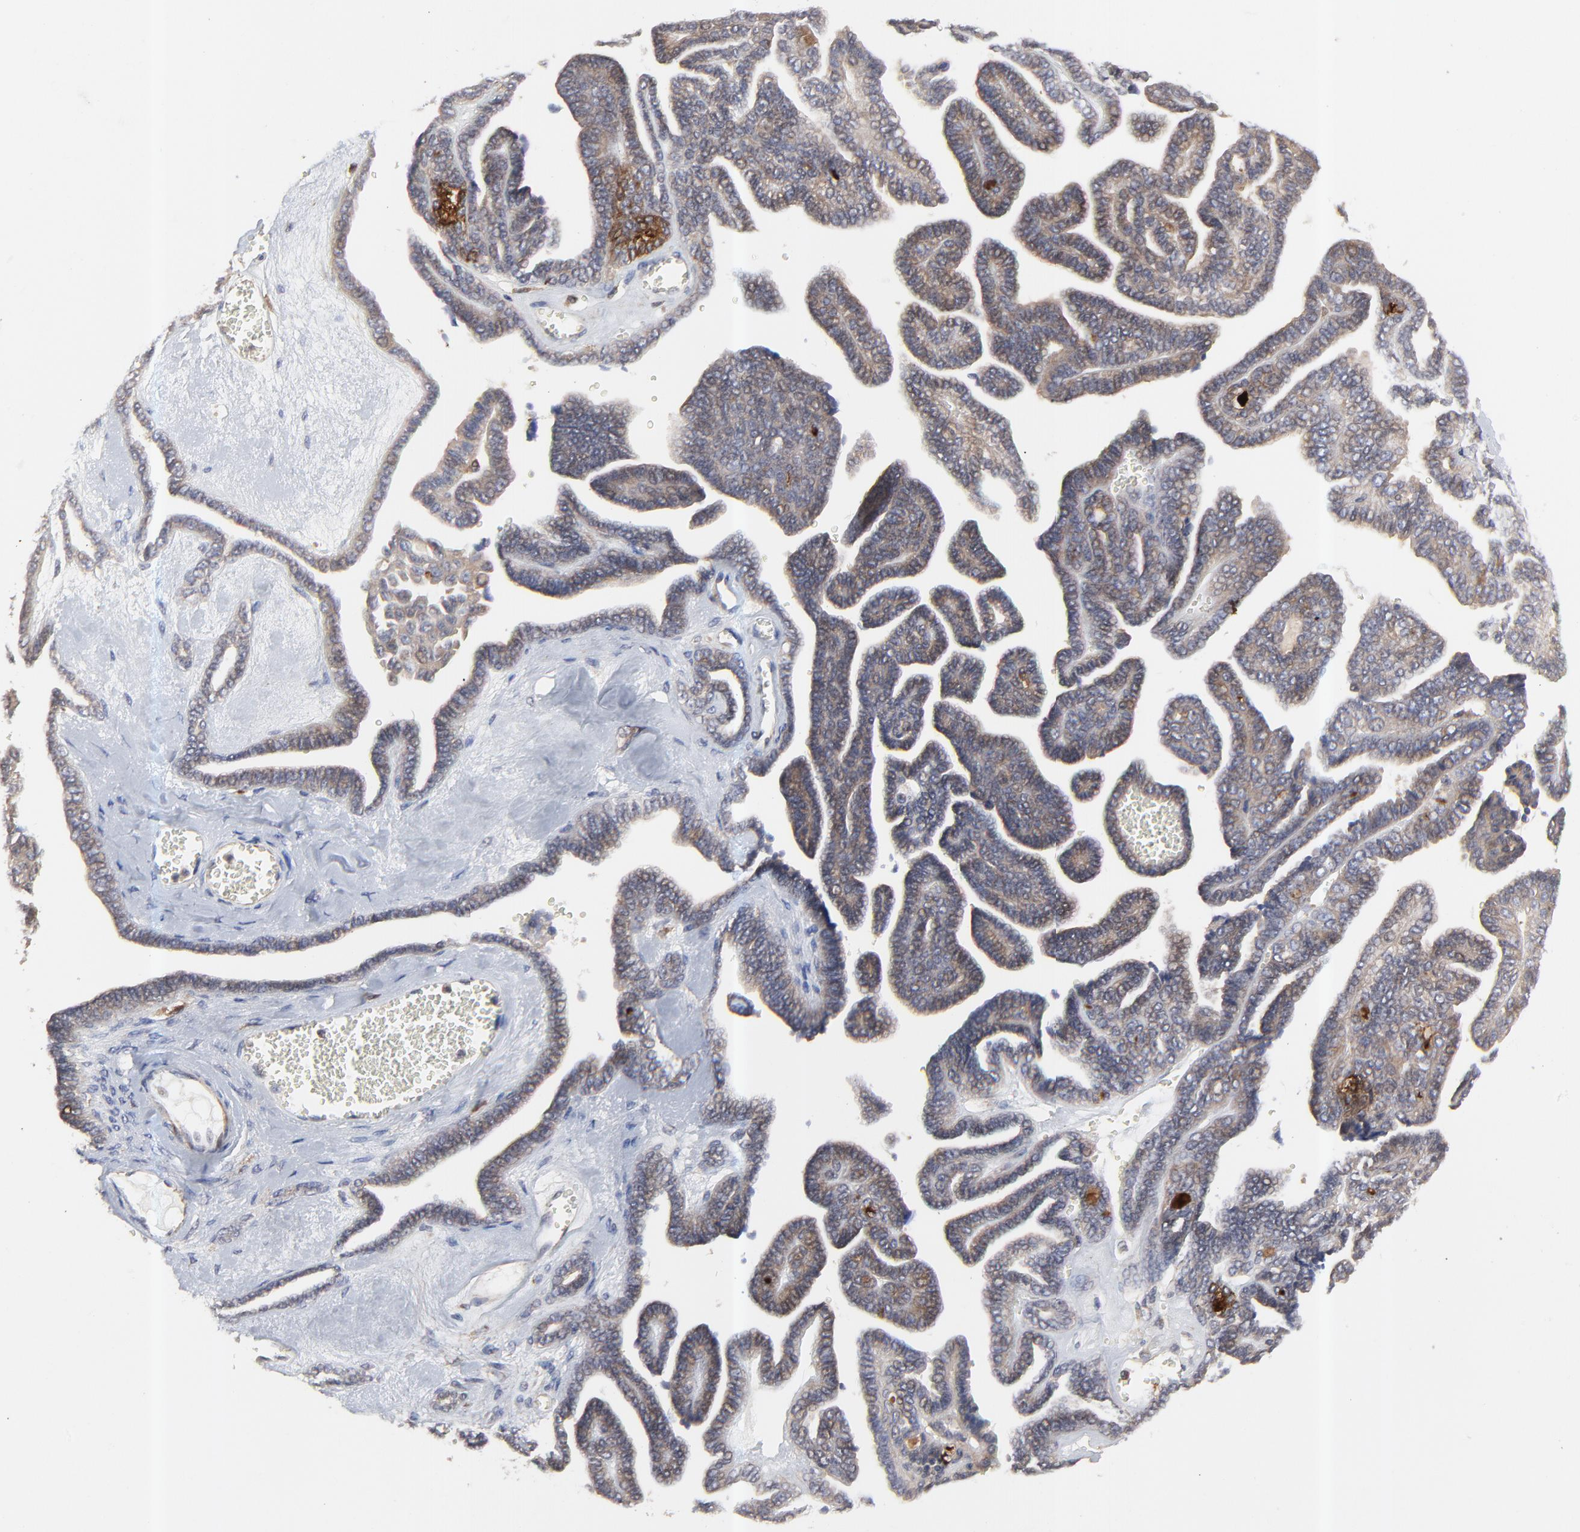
{"staining": {"intensity": "moderate", "quantity": ">75%", "location": "cytoplasmic/membranous"}, "tissue": "ovarian cancer", "cell_type": "Tumor cells", "image_type": "cancer", "snomed": [{"axis": "morphology", "description": "Cystadenocarcinoma, serous, NOS"}, {"axis": "topography", "description": "Ovary"}], "caption": "This micrograph exhibits ovarian serous cystadenocarcinoma stained with immunohistochemistry (IHC) to label a protein in brown. The cytoplasmic/membranous of tumor cells show moderate positivity for the protein. Nuclei are counter-stained blue.", "gene": "RAB9A", "patient": {"sex": "female", "age": 71}}